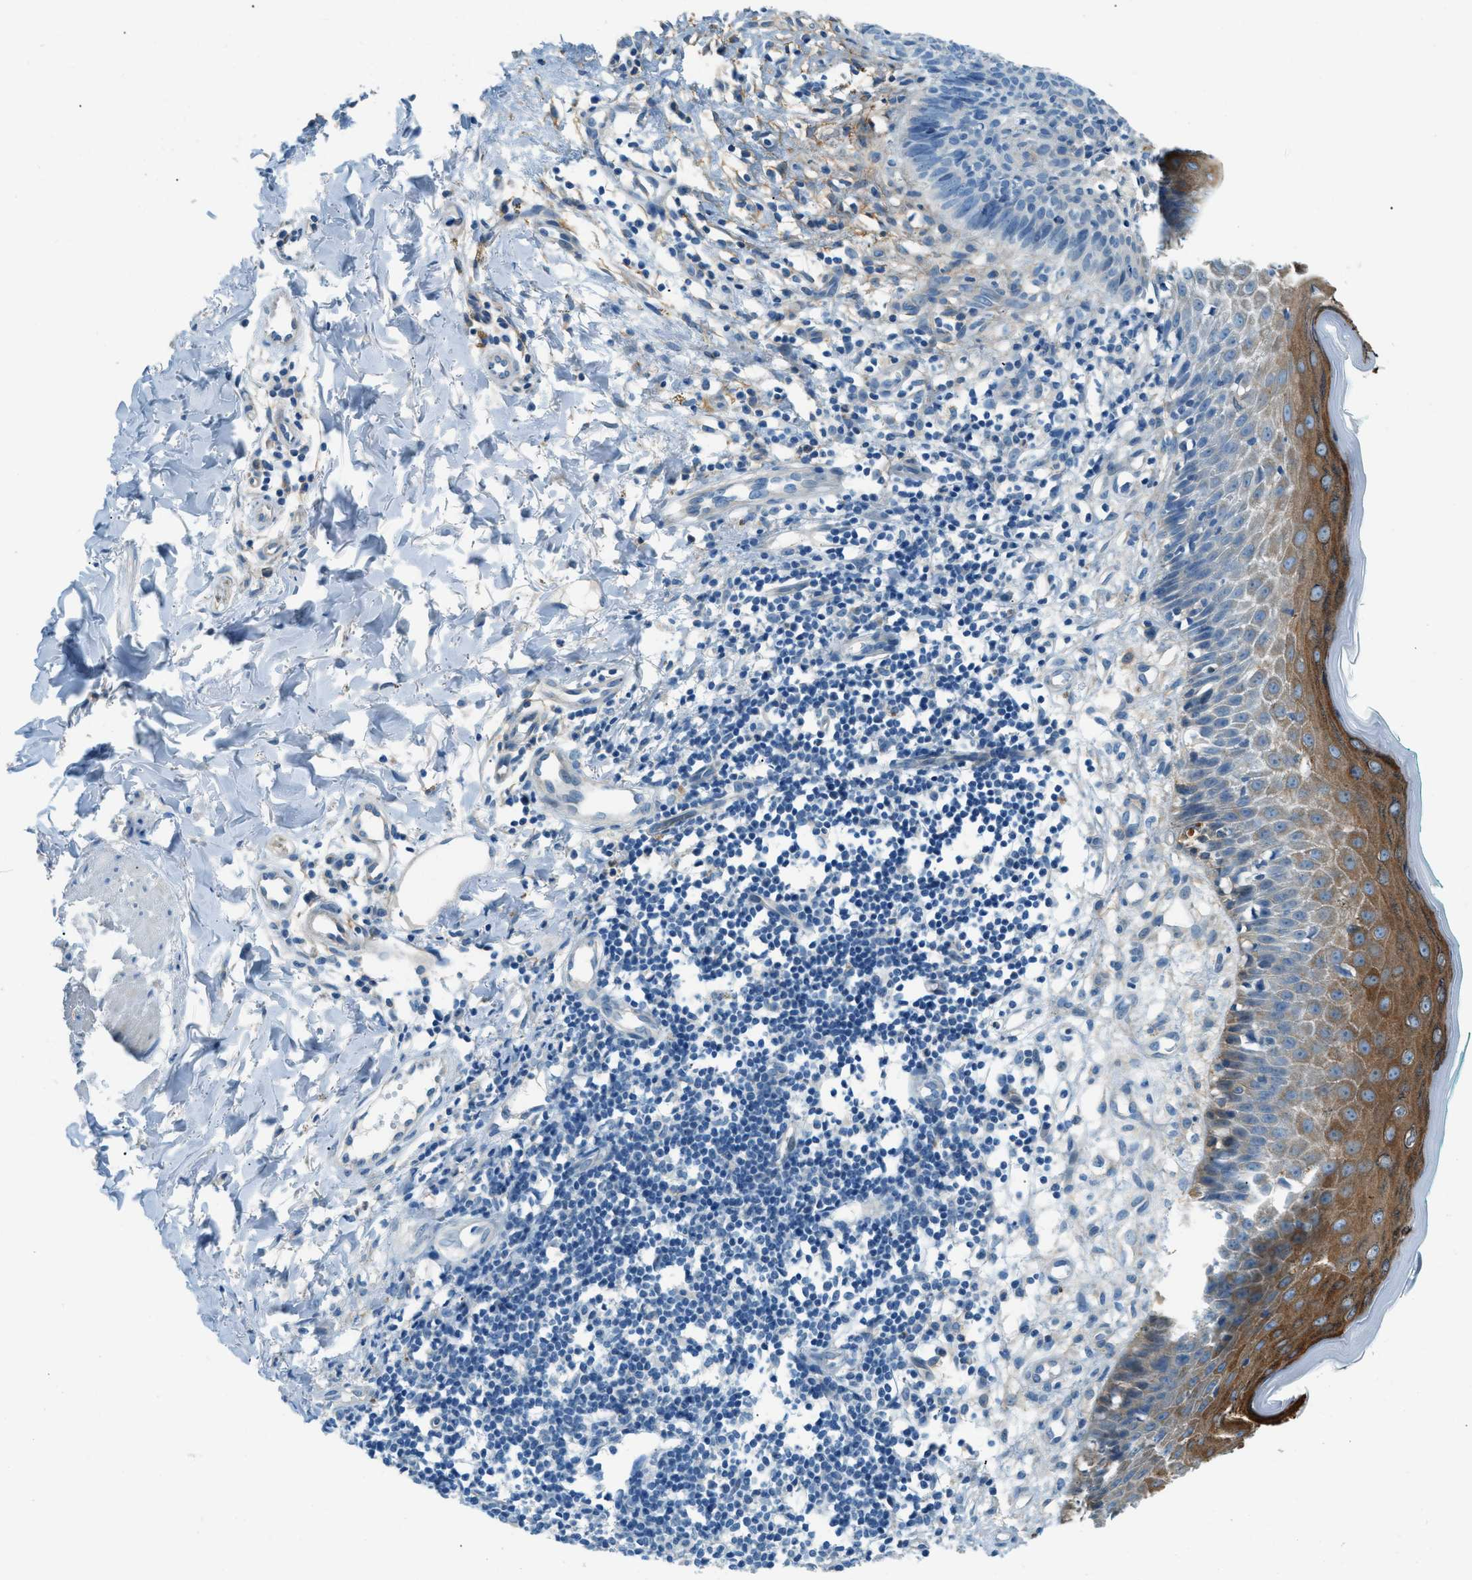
{"staining": {"intensity": "negative", "quantity": "none", "location": "none"}, "tissue": "skin cancer", "cell_type": "Tumor cells", "image_type": "cancer", "snomed": [{"axis": "morphology", "description": "Basal cell carcinoma"}, {"axis": "topography", "description": "Skin"}], "caption": "IHC of skin basal cell carcinoma exhibits no staining in tumor cells.", "gene": "ZNF367", "patient": {"sex": "male", "age": 60}}